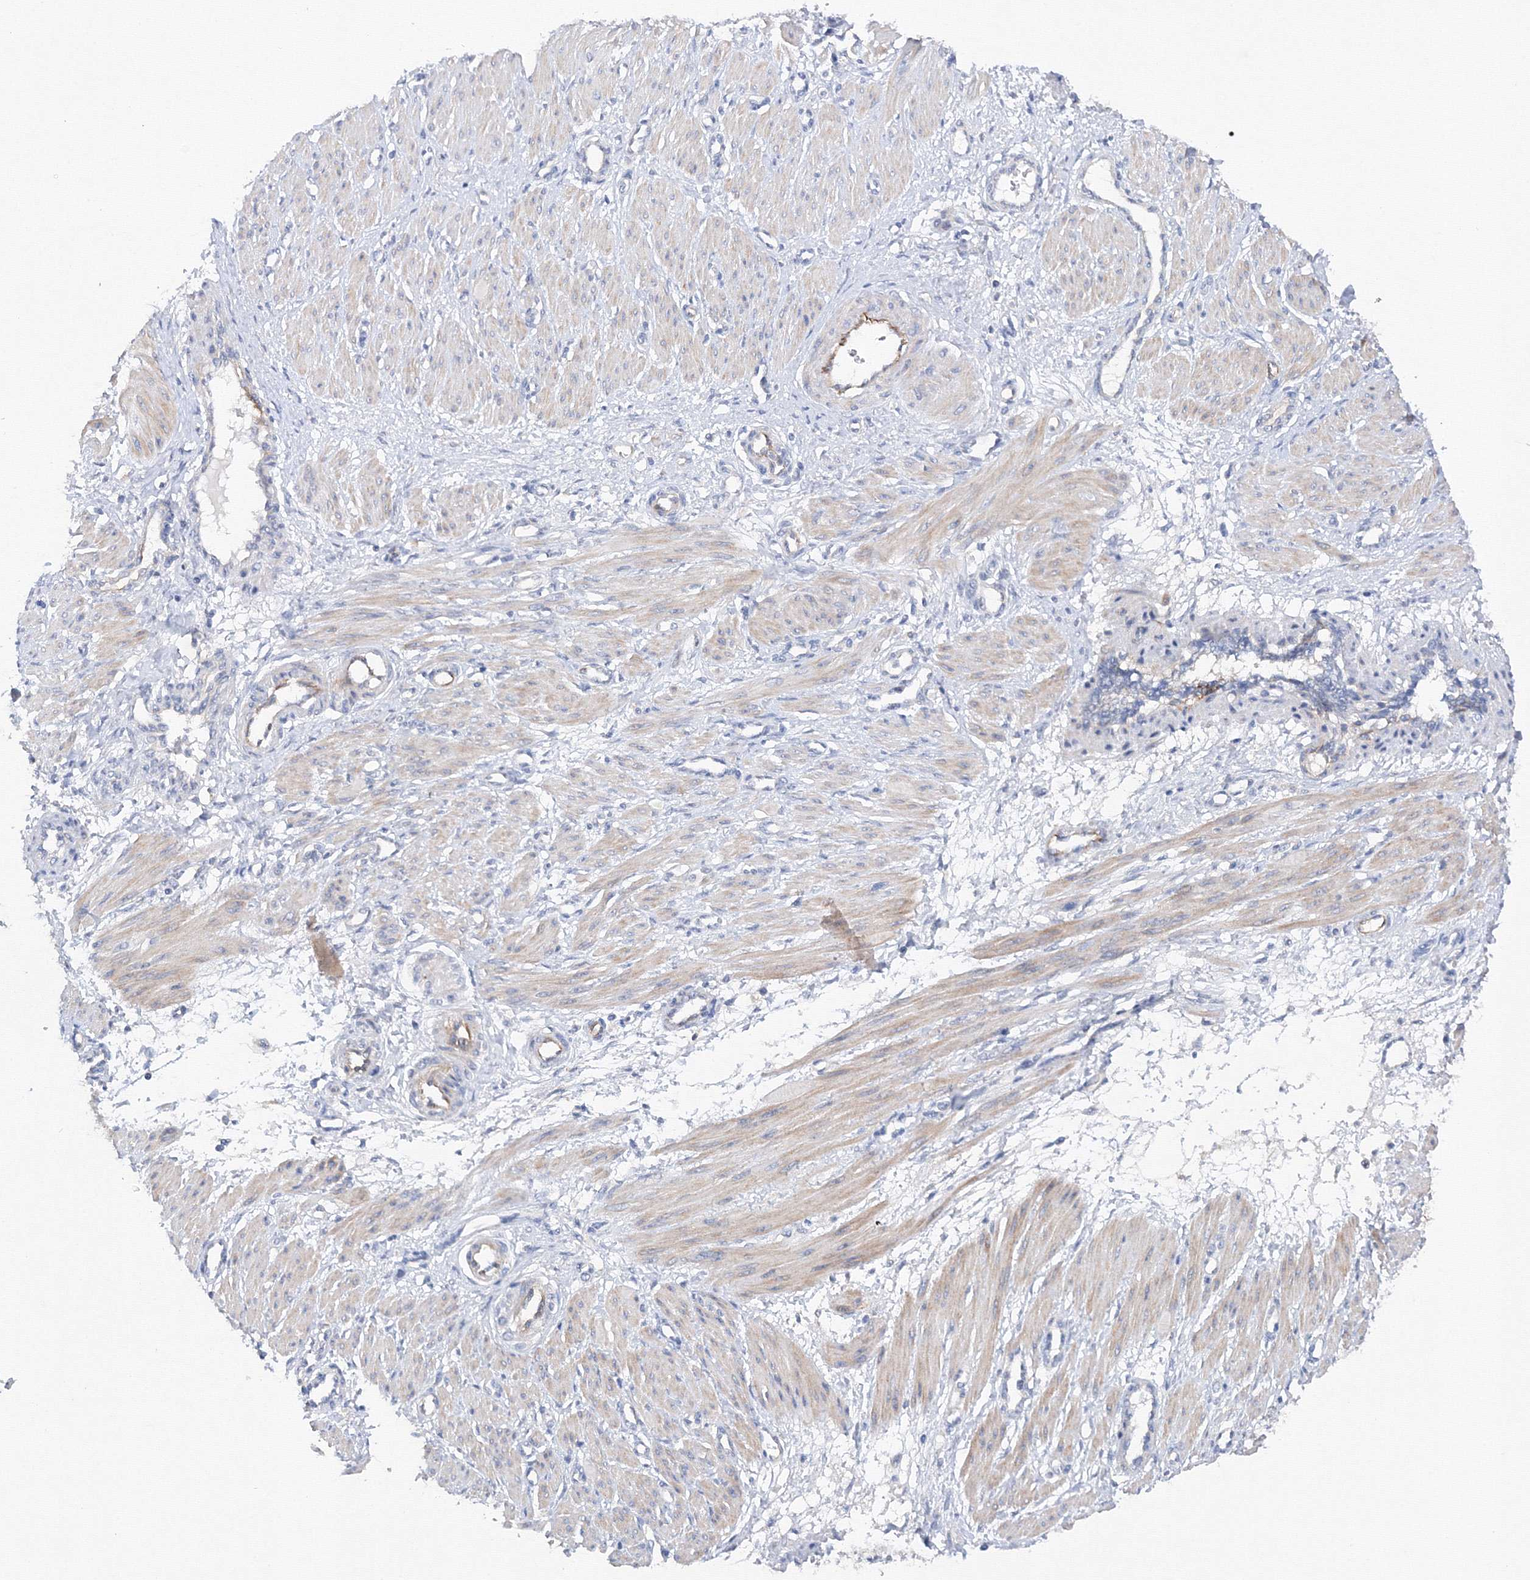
{"staining": {"intensity": "weak", "quantity": "25%-75%", "location": "cytoplasmic/membranous"}, "tissue": "smooth muscle", "cell_type": "Smooth muscle cells", "image_type": "normal", "snomed": [{"axis": "morphology", "description": "Normal tissue, NOS"}, {"axis": "topography", "description": "Endometrium"}], "caption": "Immunohistochemical staining of benign human smooth muscle demonstrates low levels of weak cytoplasmic/membranous staining in approximately 25%-75% of smooth muscle cells.", "gene": "DIS3L2", "patient": {"sex": "female", "age": 33}}